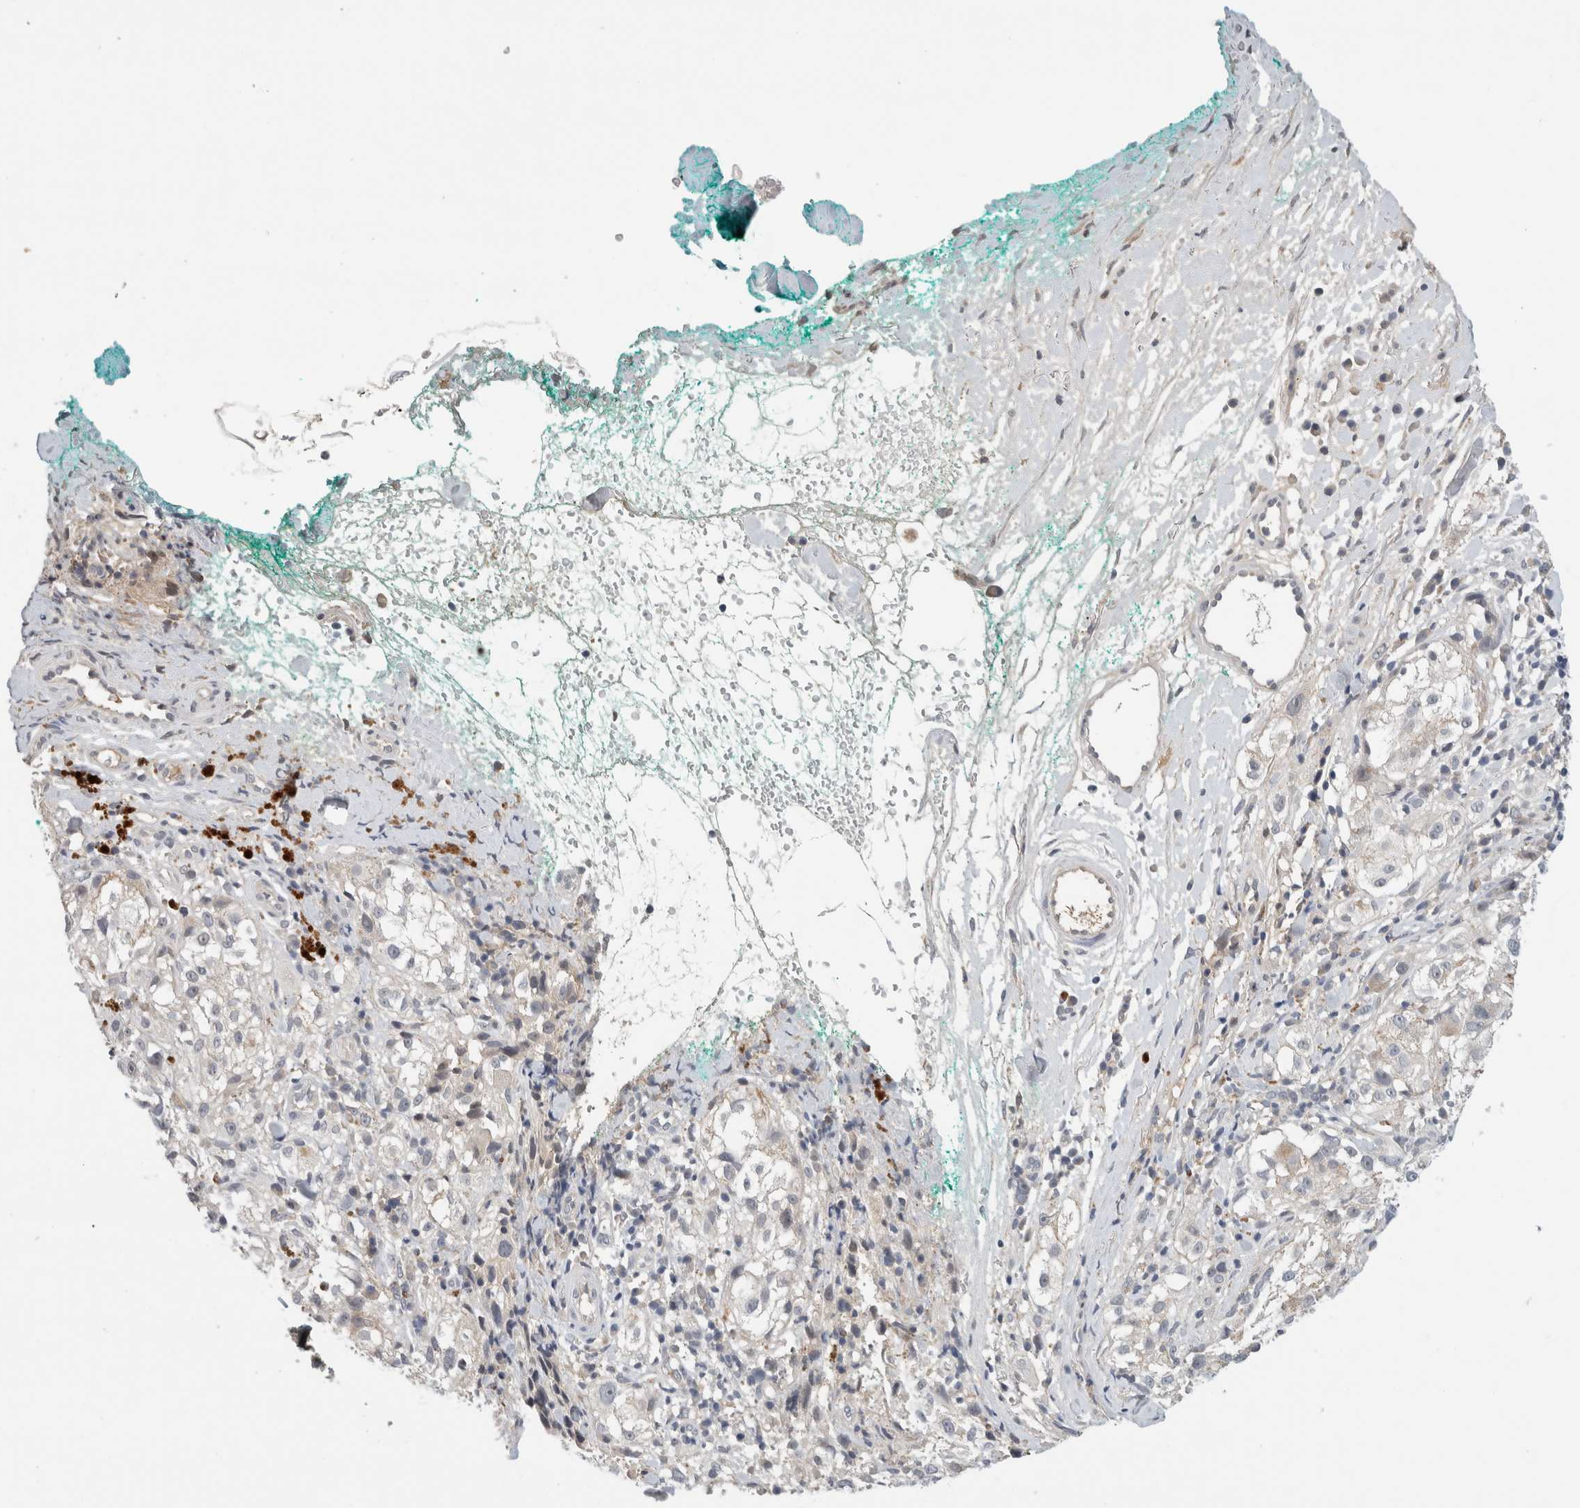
{"staining": {"intensity": "negative", "quantity": "none", "location": "none"}, "tissue": "melanoma", "cell_type": "Tumor cells", "image_type": "cancer", "snomed": [{"axis": "morphology", "description": "Necrosis, NOS"}, {"axis": "morphology", "description": "Malignant melanoma, NOS"}, {"axis": "topography", "description": "Skin"}], "caption": "Photomicrograph shows no significant protein positivity in tumor cells of malignant melanoma.", "gene": "HCN3", "patient": {"sex": "female", "age": 87}}